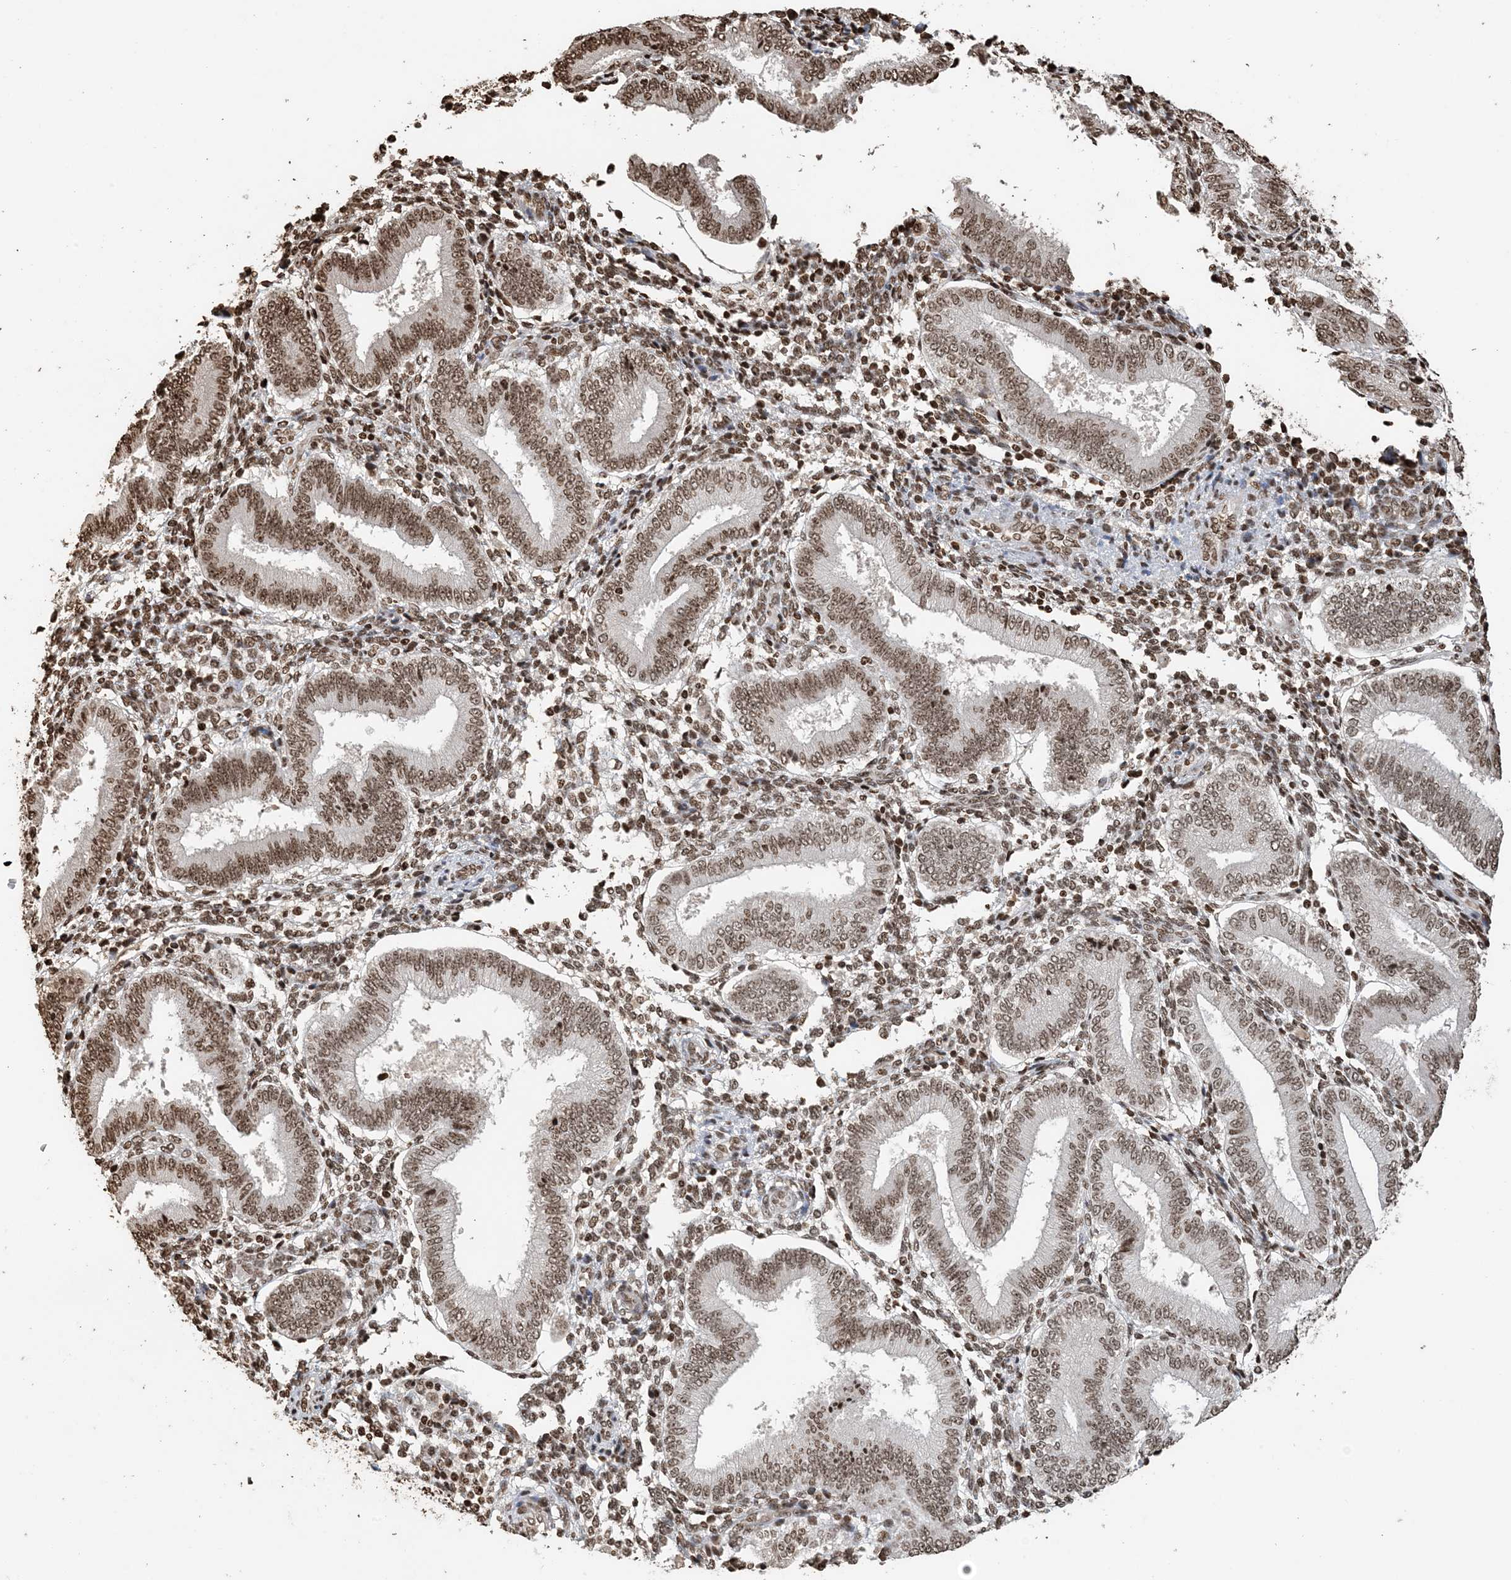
{"staining": {"intensity": "moderate", "quantity": ">75%", "location": "nuclear"}, "tissue": "endometrium", "cell_type": "Cells in endometrial stroma", "image_type": "normal", "snomed": [{"axis": "morphology", "description": "Normal tissue, NOS"}, {"axis": "topography", "description": "Endometrium"}], "caption": "A photomicrograph of endometrium stained for a protein reveals moderate nuclear brown staining in cells in endometrial stroma. Using DAB (3,3'-diaminobenzidine) (brown) and hematoxylin (blue) stains, captured at high magnification using brightfield microscopy.", "gene": "H3", "patient": {"sex": "female", "age": 39}}